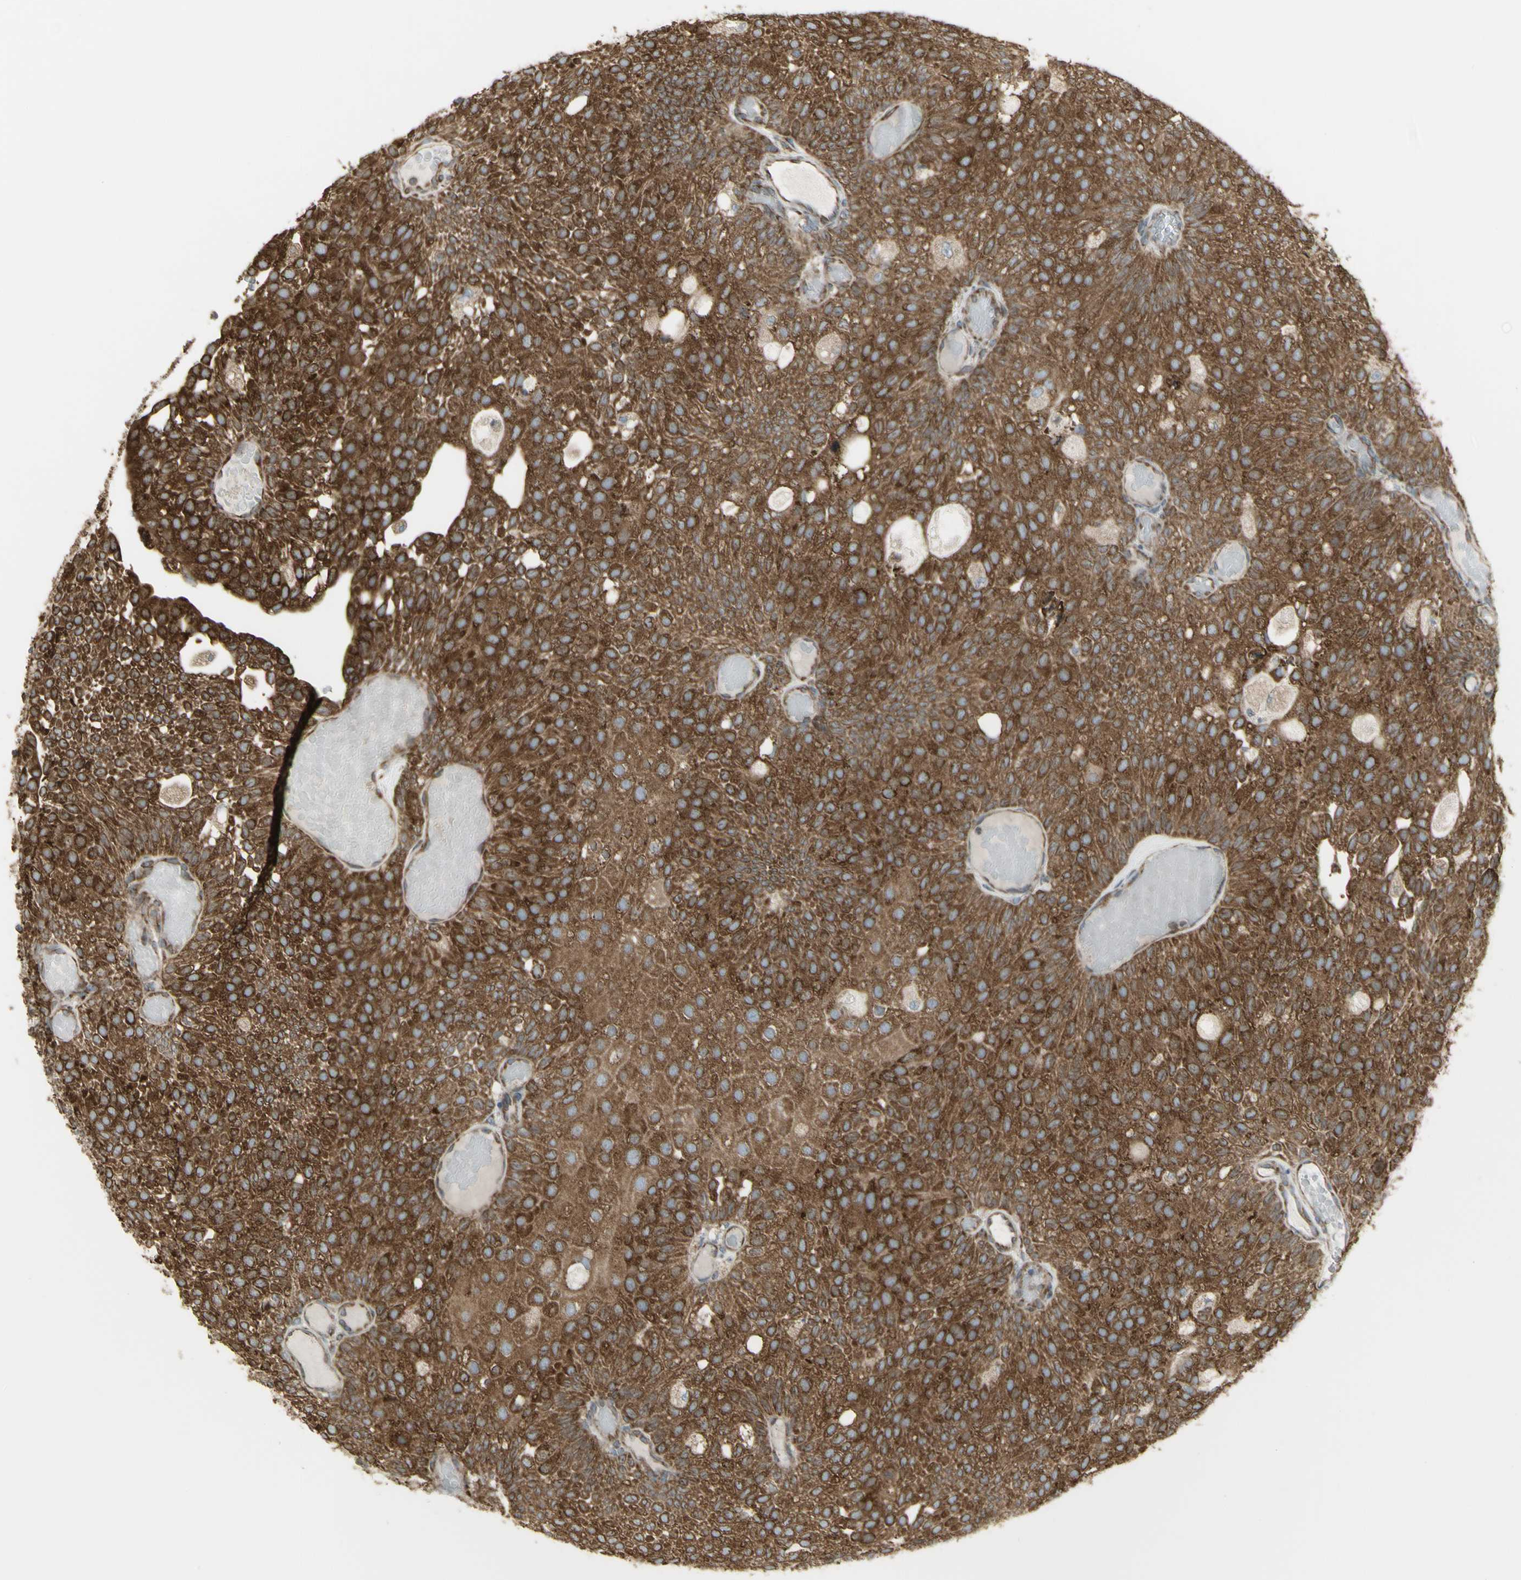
{"staining": {"intensity": "strong", "quantity": ">75%", "location": "cytoplasmic/membranous"}, "tissue": "urothelial cancer", "cell_type": "Tumor cells", "image_type": "cancer", "snomed": [{"axis": "morphology", "description": "Urothelial carcinoma, Low grade"}, {"axis": "topography", "description": "Urinary bladder"}], "caption": "This is a histology image of immunohistochemistry (IHC) staining of urothelial cancer, which shows strong staining in the cytoplasmic/membranous of tumor cells.", "gene": "FKBP3", "patient": {"sex": "male", "age": 78}}